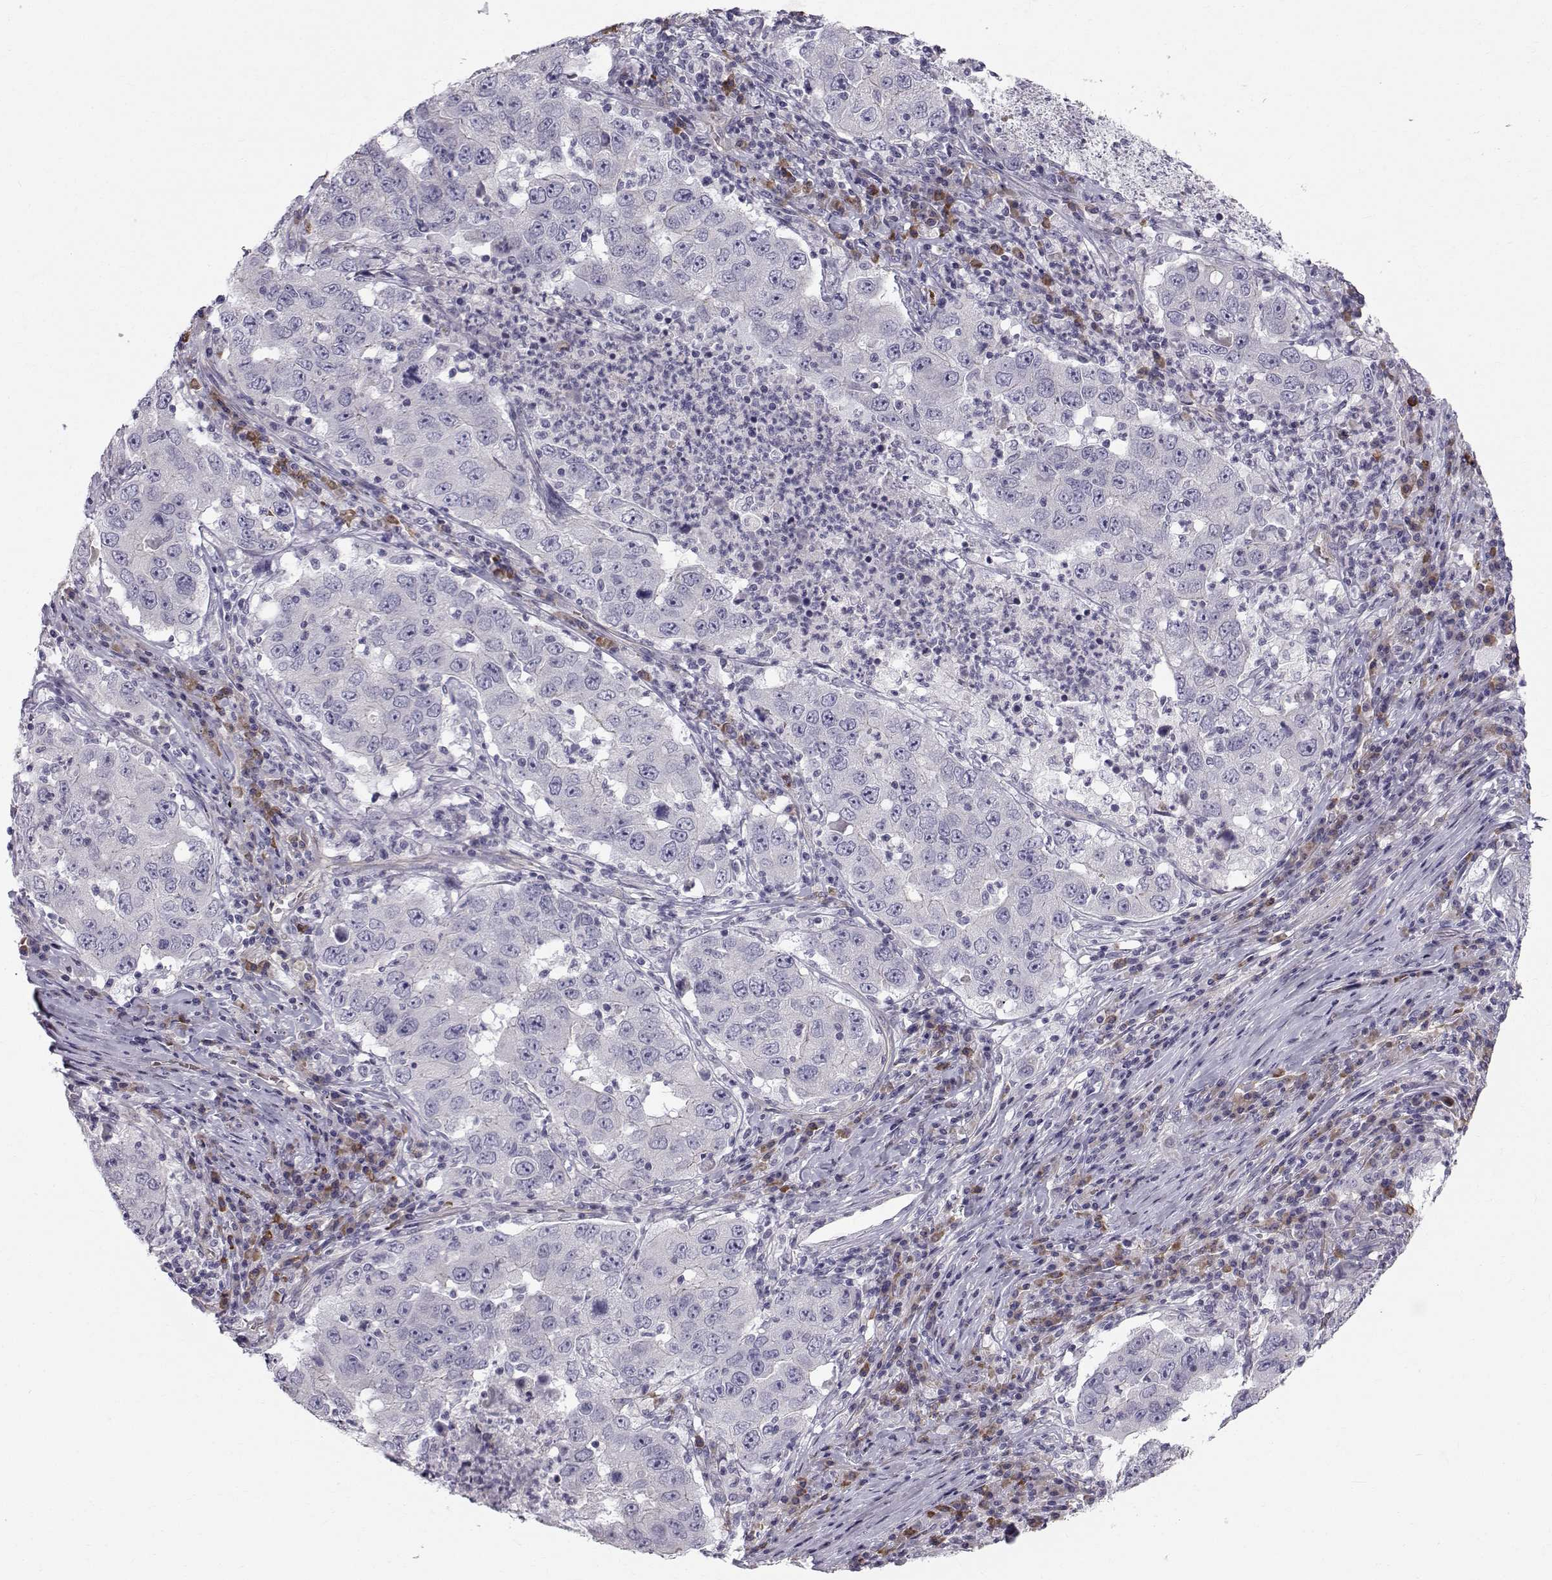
{"staining": {"intensity": "weak", "quantity": "<25%", "location": "cytoplasmic/membranous"}, "tissue": "lung cancer", "cell_type": "Tumor cells", "image_type": "cancer", "snomed": [{"axis": "morphology", "description": "Adenocarcinoma, NOS"}, {"axis": "topography", "description": "Lung"}], "caption": "Tumor cells are negative for brown protein staining in lung adenocarcinoma.", "gene": "QPCT", "patient": {"sex": "male", "age": 73}}